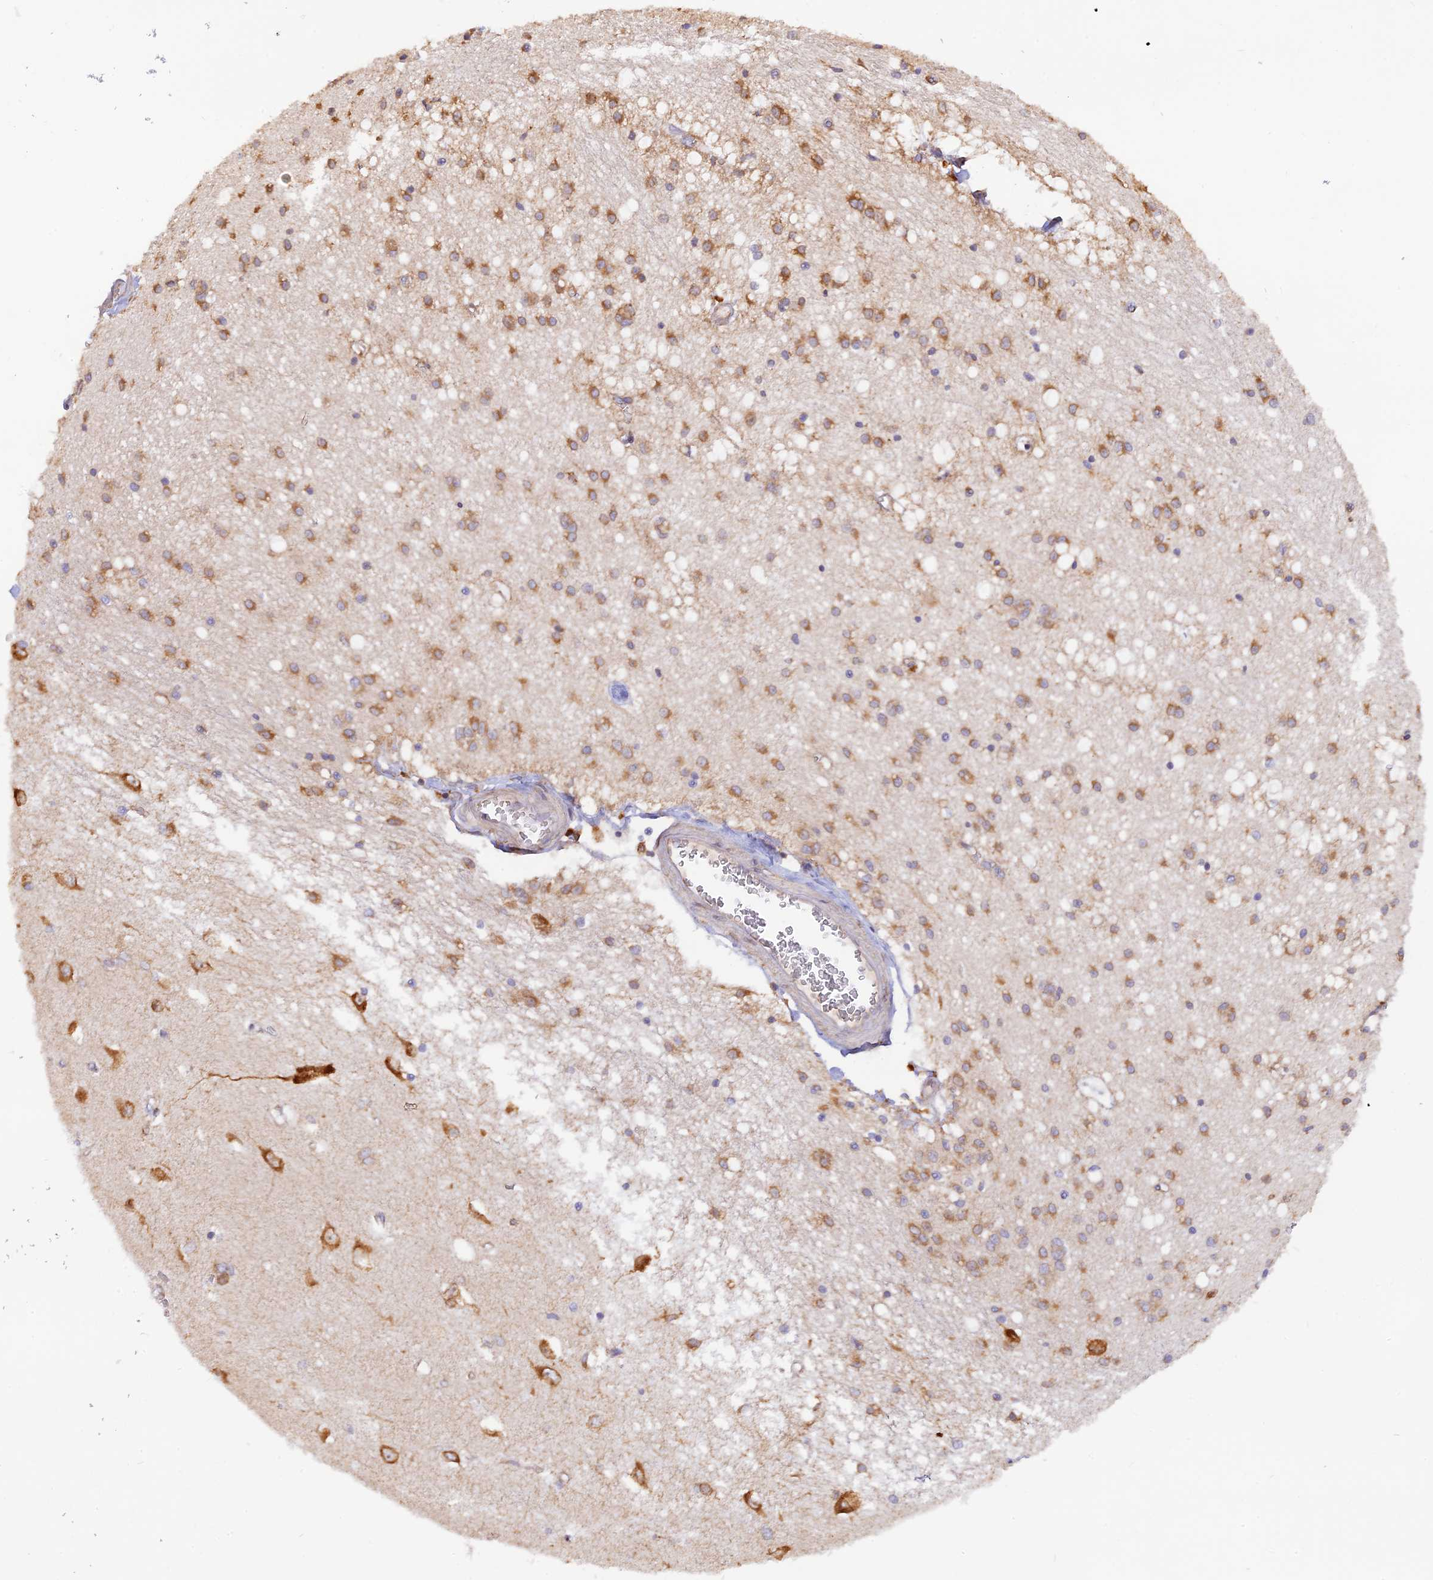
{"staining": {"intensity": "moderate", "quantity": "<25%", "location": "cytoplasmic/membranous"}, "tissue": "caudate", "cell_type": "Glial cells", "image_type": "normal", "snomed": [{"axis": "morphology", "description": "Normal tissue, NOS"}, {"axis": "topography", "description": "Lateral ventricle wall"}], "caption": "This image exhibits unremarkable caudate stained with immunohistochemistry (IHC) to label a protein in brown. The cytoplasmic/membranous of glial cells show moderate positivity for the protein. Nuclei are counter-stained blue.", "gene": "RPL5", "patient": {"sex": "male", "age": 37}}